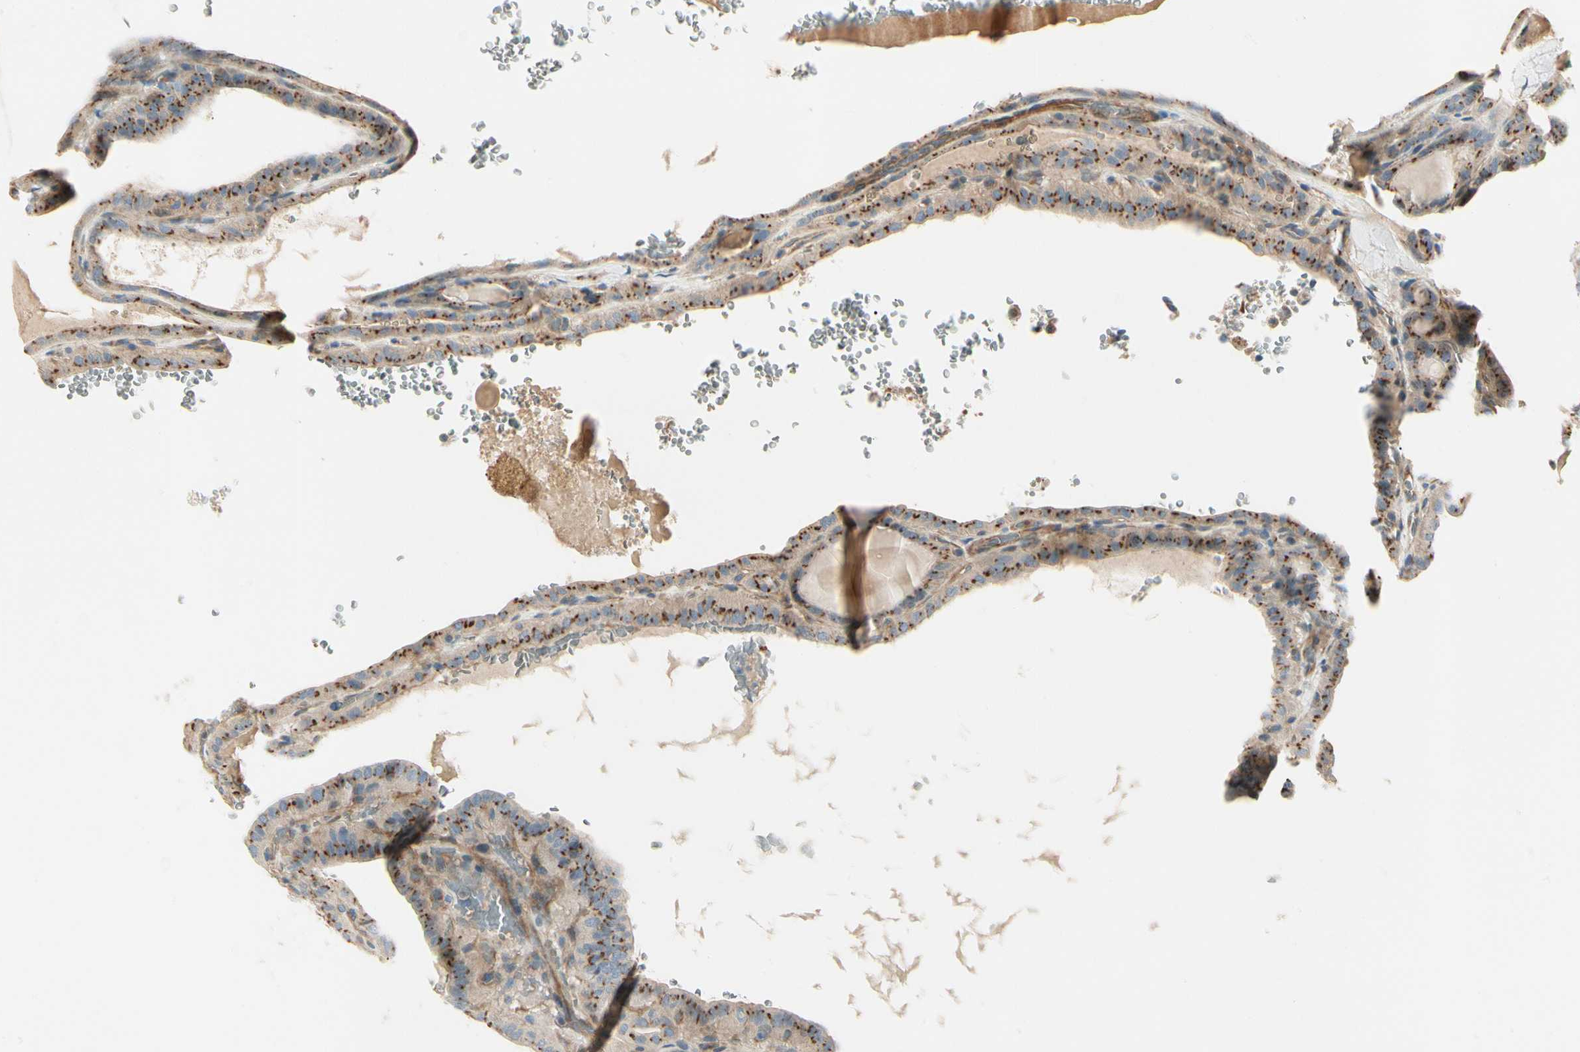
{"staining": {"intensity": "strong", "quantity": ">75%", "location": "cytoplasmic/membranous"}, "tissue": "thyroid cancer", "cell_type": "Tumor cells", "image_type": "cancer", "snomed": [{"axis": "morphology", "description": "Papillary adenocarcinoma, NOS"}, {"axis": "topography", "description": "Thyroid gland"}], "caption": "Immunohistochemistry micrograph of human thyroid cancer stained for a protein (brown), which reveals high levels of strong cytoplasmic/membranous expression in about >75% of tumor cells.", "gene": "ABCA3", "patient": {"sex": "male", "age": 77}}